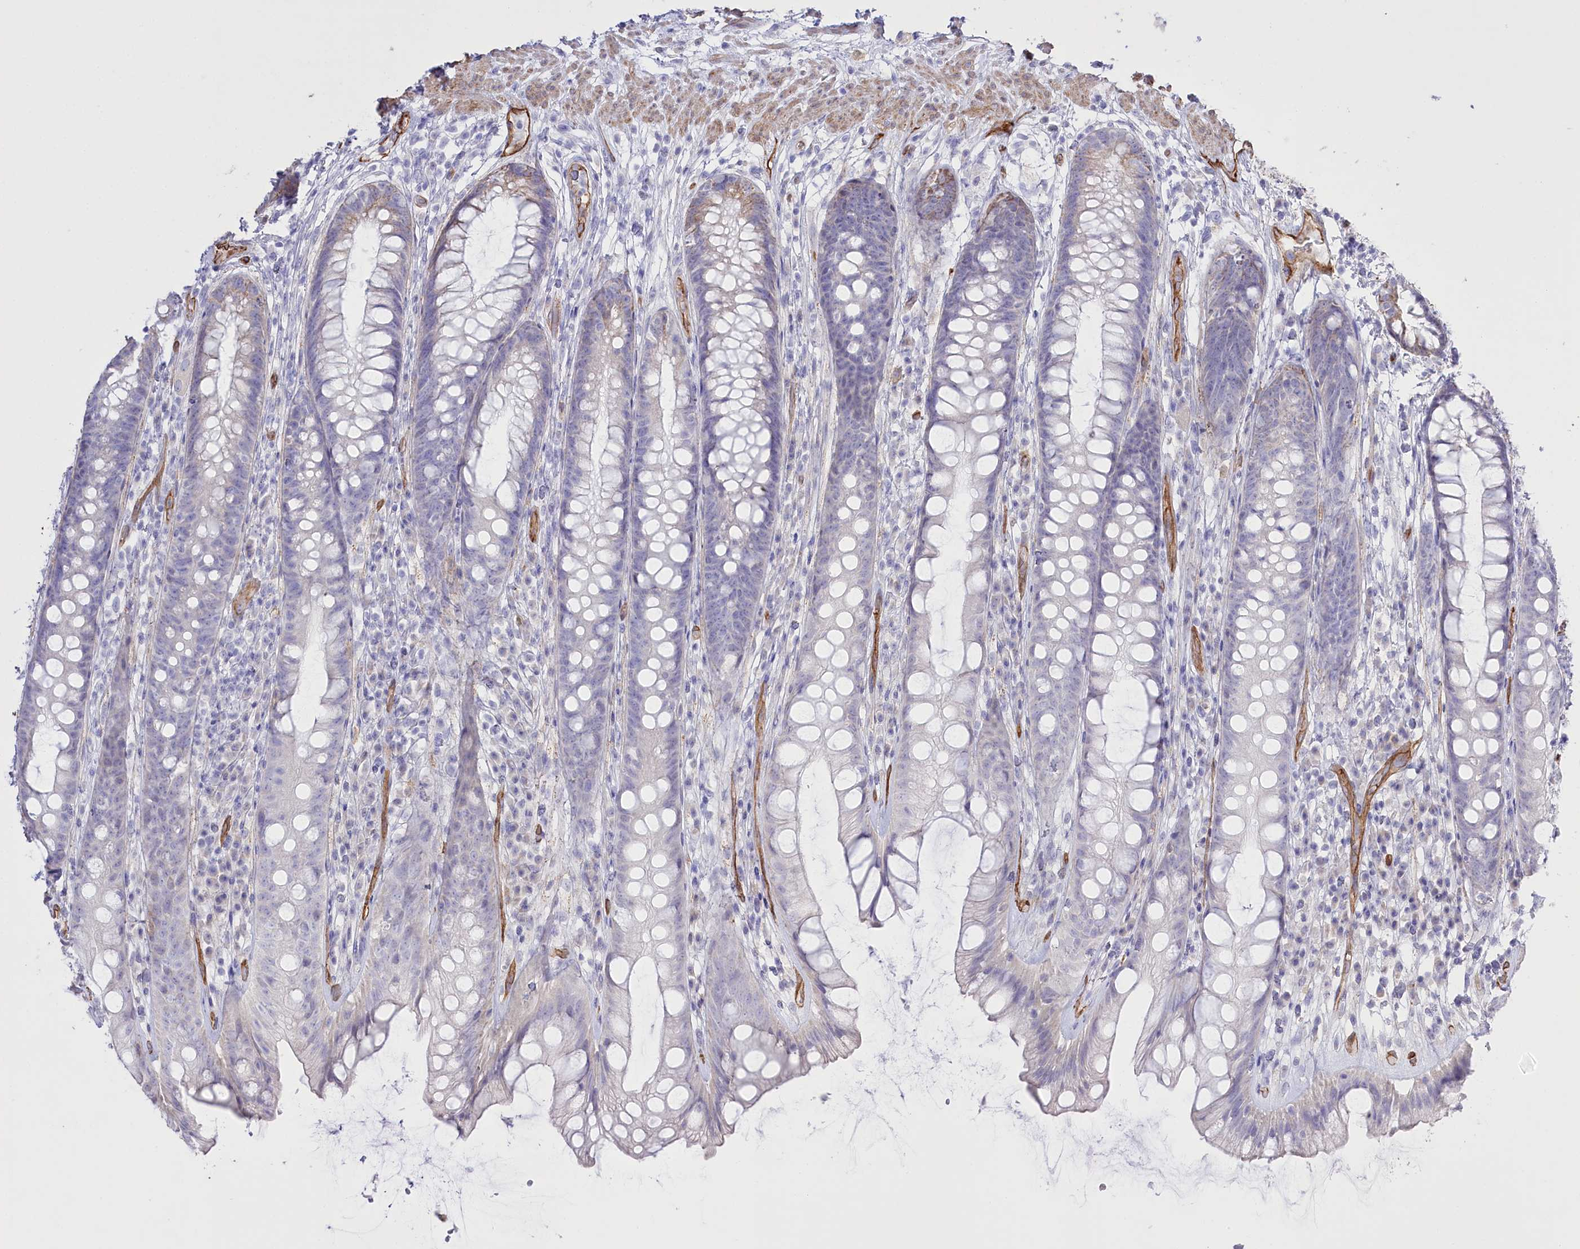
{"staining": {"intensity": "negative", "quantity": "none", "location": "none"}, "tissue": "rectum", "cell_type": "Glandular cells", "image_type": "normal", "snomed": [{"axis": "morphology", "description": "Normal tissue, NOS"}, {"axis": "topography", "description": "Rectum"}], "caption": "This micrograph is of unremarkable rectum stained with IHC to label a protein in brown with the nuclei are counter-stained blue. There is no positivity in glandular cells. Brightfield microscopy of immunohistochemistry stained with DAB (3,3'-diaminobenzidine) (brown) and hematoxylin (blue), captured at high magnification.", "gene": "SLC39A10", "patient": {"sex": "male", "age": 74}}